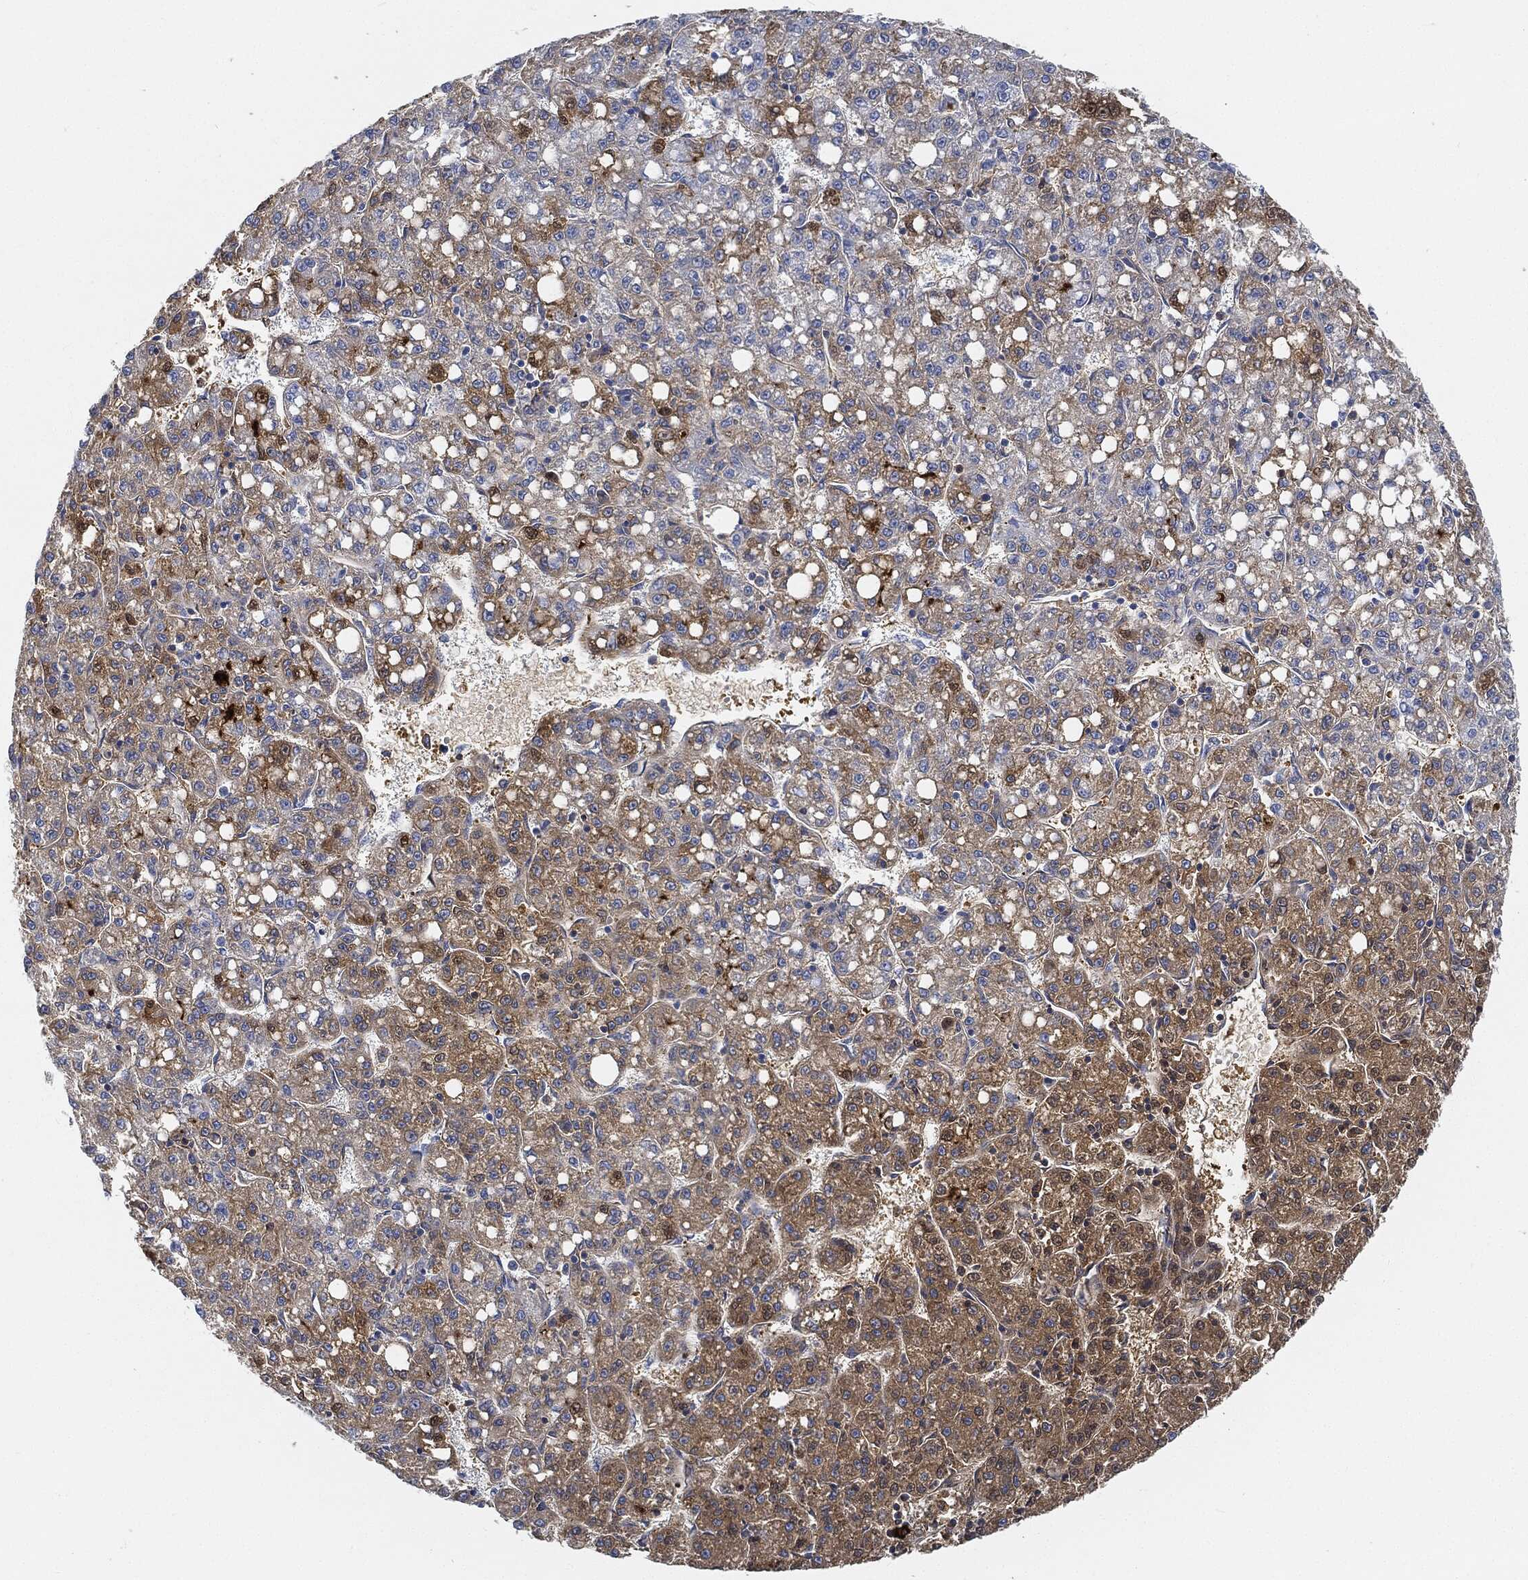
{"staining": {"intensity": "moderate", "quantity": "25%-75%", "location": "cytoplasmic/membranous"}, "tissue": "liver cancer", "cell_type": "Tumor cells", "image_type": "cancer", "snomed": [{"axis": "morphology", "description": "Carcinoma, Hepatocellular, NOS"}, {"axis": "topography", "description": "Liver"}], "caption": "A histopathology image of liver hepatocellular carcinoma stained for a protein shows moderate cytoplasmic/membranous brown staining in tumor cells.", "gene": "IGLV6-57", "patient": {"sex": "female", "age": 65}}